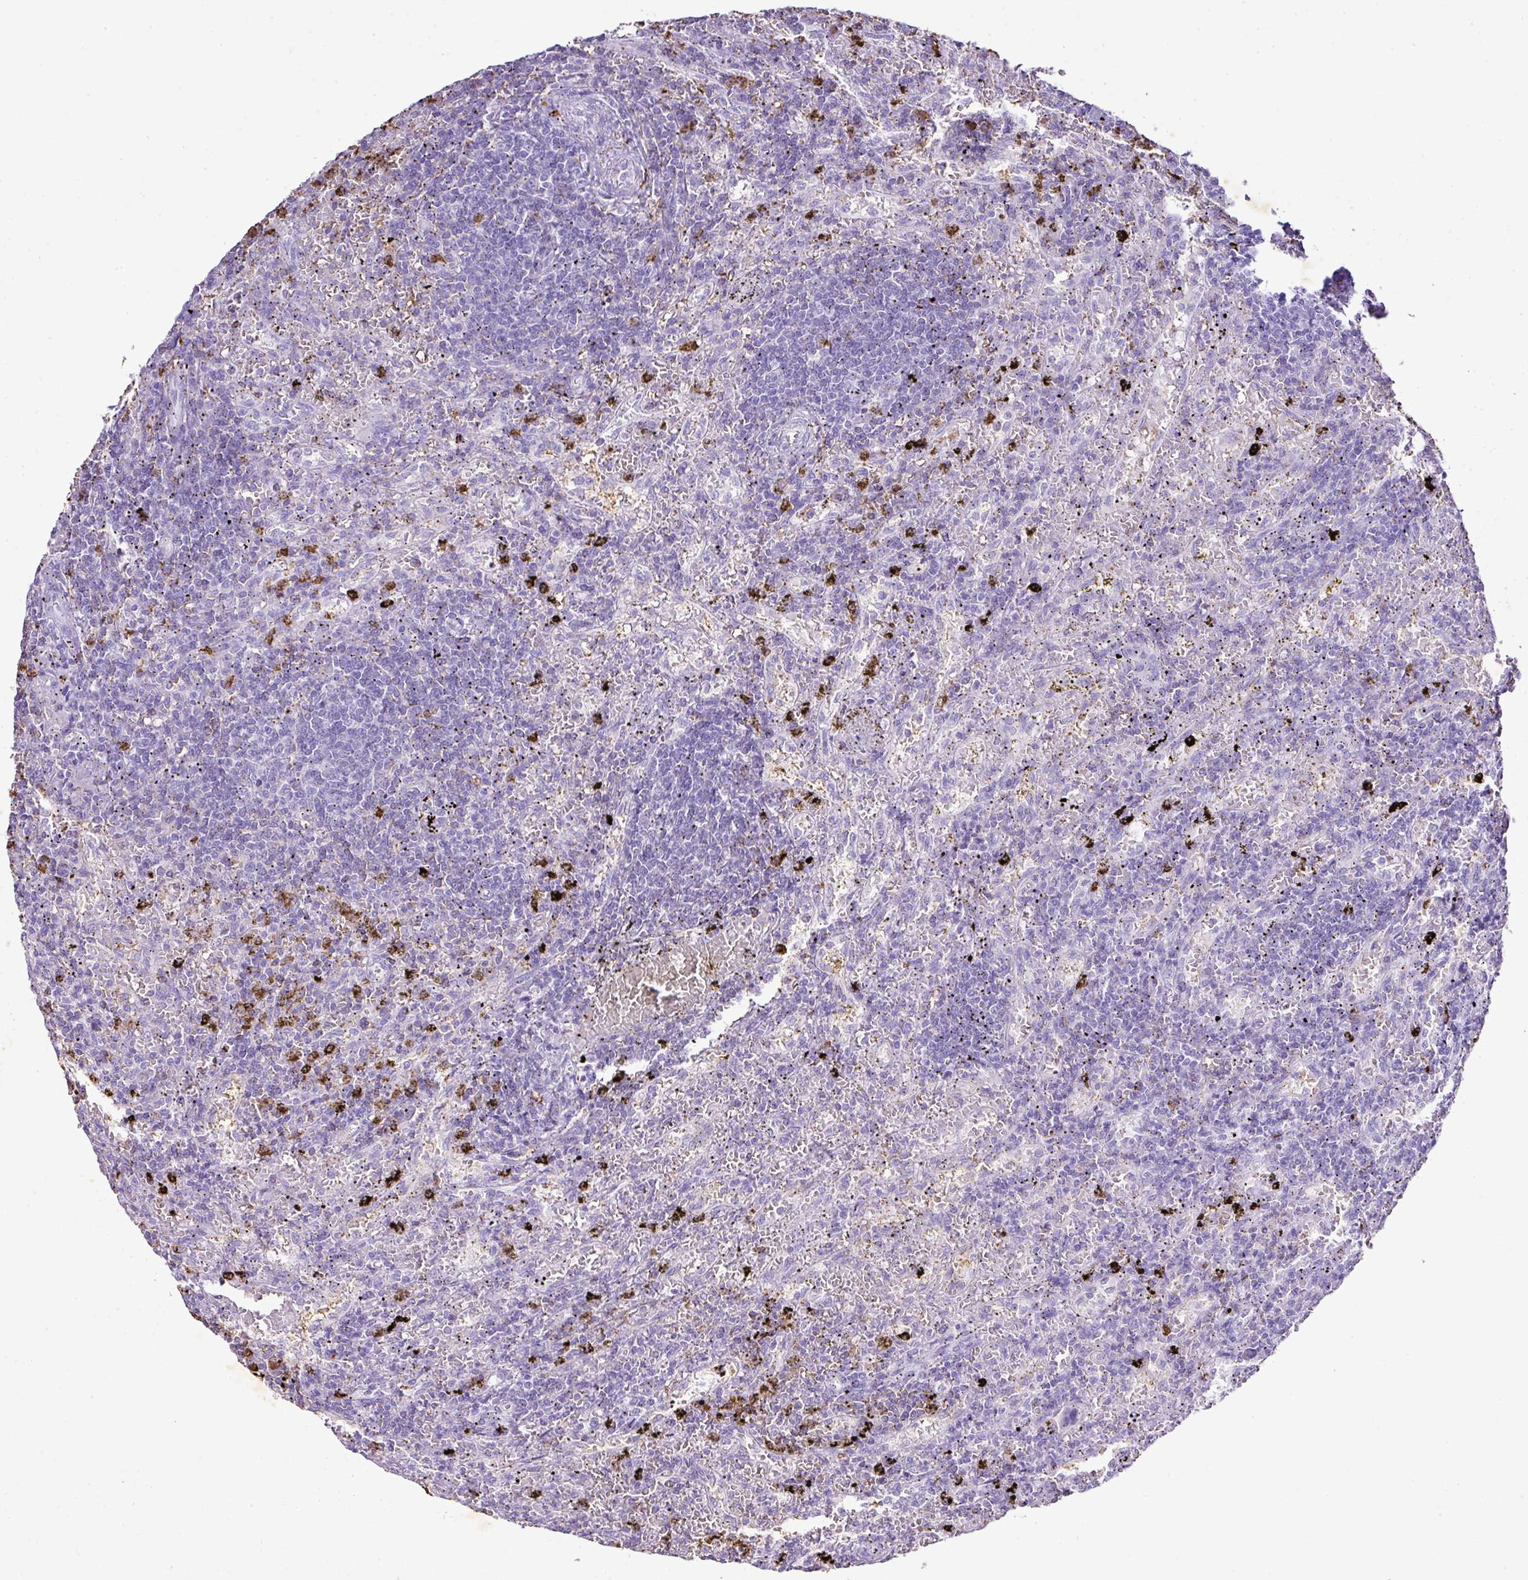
{"staining": {"intensity": "negative", "quantity": "none", "location": "none"}, "tissue": "lymphoma", "cell_type": "Tumor cells", "image_type": "cancer", "snomed": [{"axis": "morphology", "description": "Malignant lymphoma, non-Hodgkin's type, Low grade"}, {"axis": "topography", "description": "Spleen"}], "caption": "DAB (3,3'-diaminobenzidine) immunohistochemical staining of malignant lymphoma, non-Hodgkin's type (low-grade) shows no significant positivity in tumor cells.", "gene": "KCNJ11", "patient": {"sex": "male", "age": 76}}